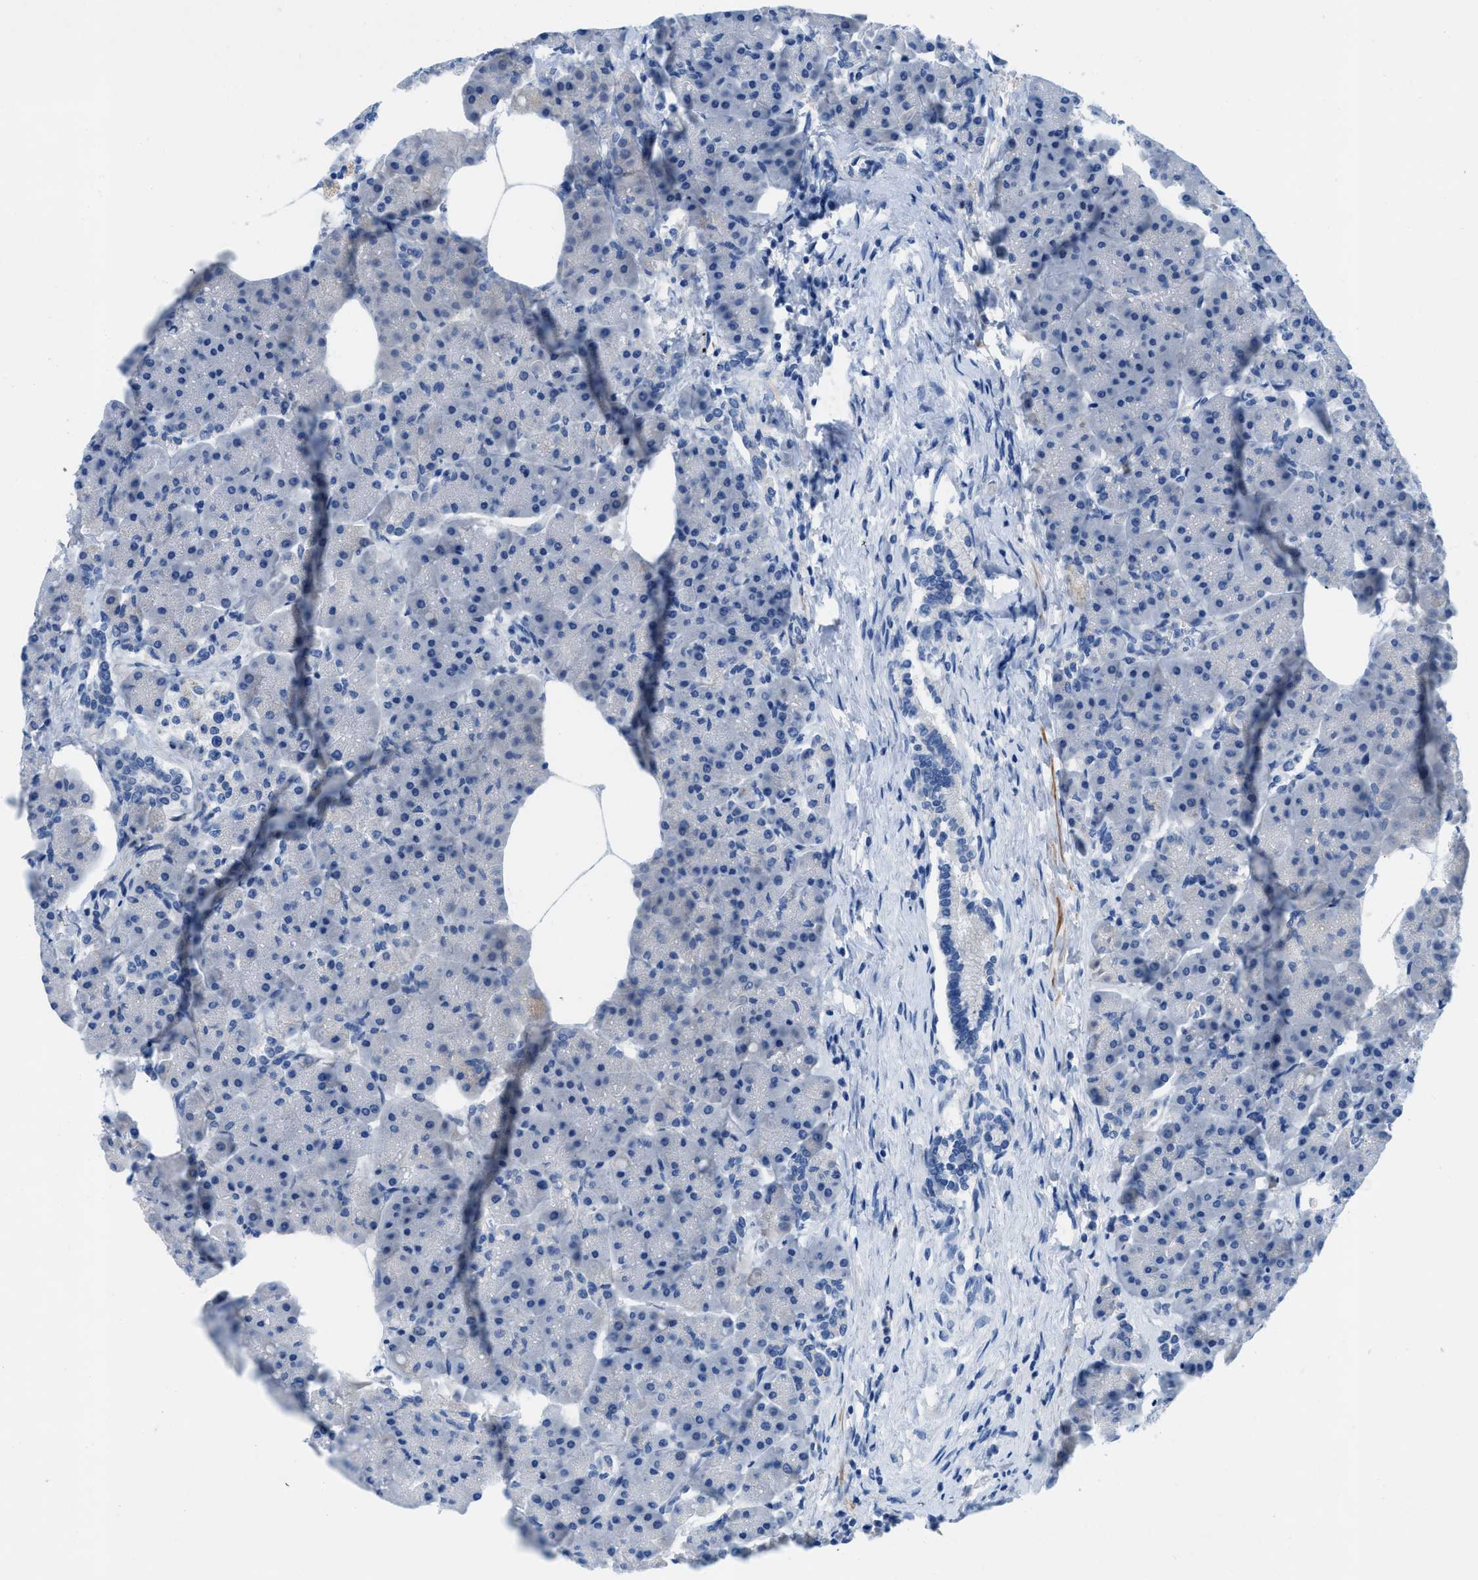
{"staining": {"intensity": "negative", "quantity": "none", "location": "none"}, "tissue": "pancreas", "cell_type": "Exocrine glandular cells", "image_type": "normal", "snomed": [{"axis": "morphology", "description": "Normal tissue, NOS"}, {"axis": "topography", "description": "Pancreas"}], "caption": "A micrograph of pancreas stained for a protein exhibits no brown staining in exocrine glandular cells. Nuclei are stained in blue.", "gene": "XCR1", "patient": {"sex": "female", "age": 70}}